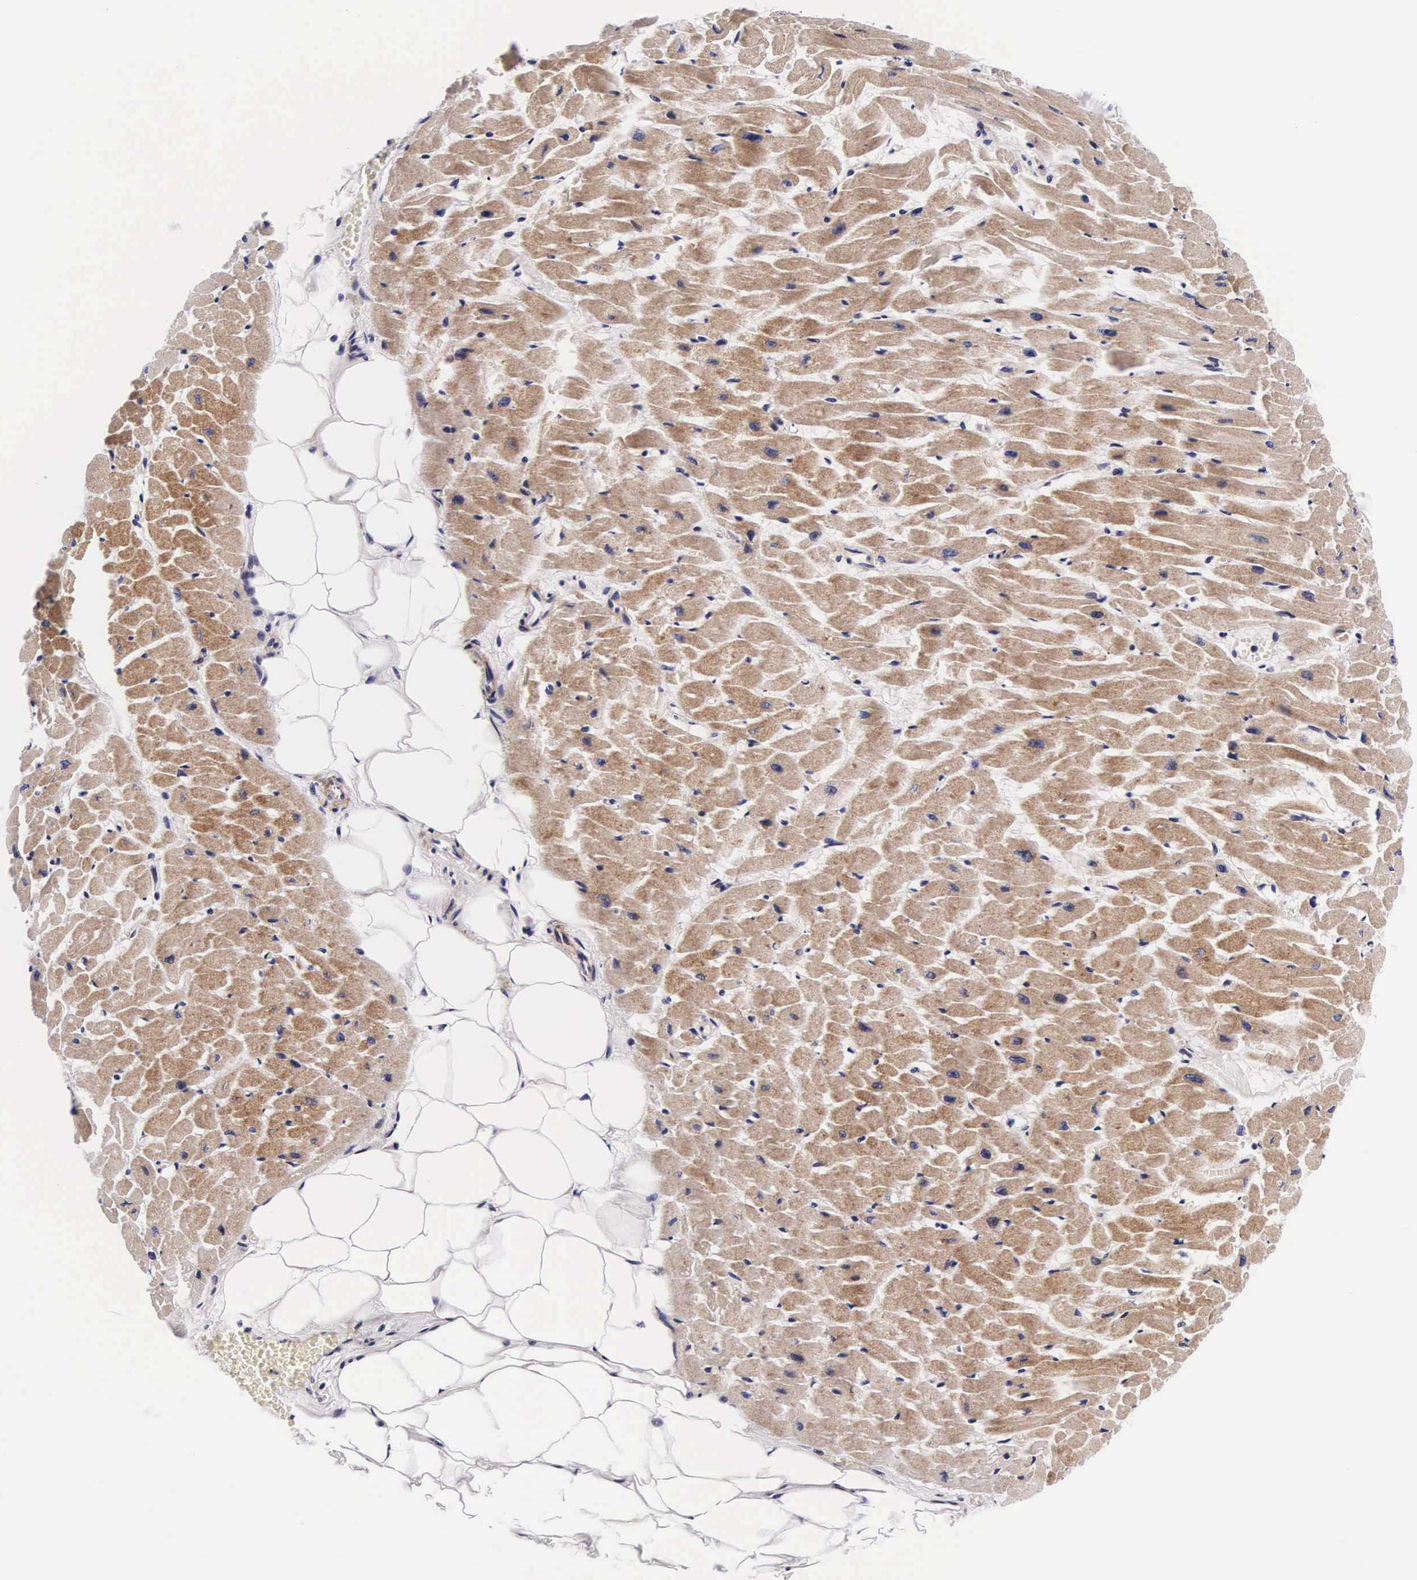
{"staining": {"intensity": "moderate", "quantity": ">75%", "location": "cytoplasmic/membranous"}, "tissue": "heart muscle", "cell_type": "Cardiomyocytes", "image_type": "normal", "snomed": [{"axis": "morphology", "description": "Normal tissue, NOS"}, {"axis": "topography", "description": "Heart"}], "caption": "A histopathology image of heart muscle stained for a protein shows moderate cytoplasmic/membranous brown staining in cardiomyocytes.", "gene": "UPRT", "patient": {"sex": "female", "age": 19}}